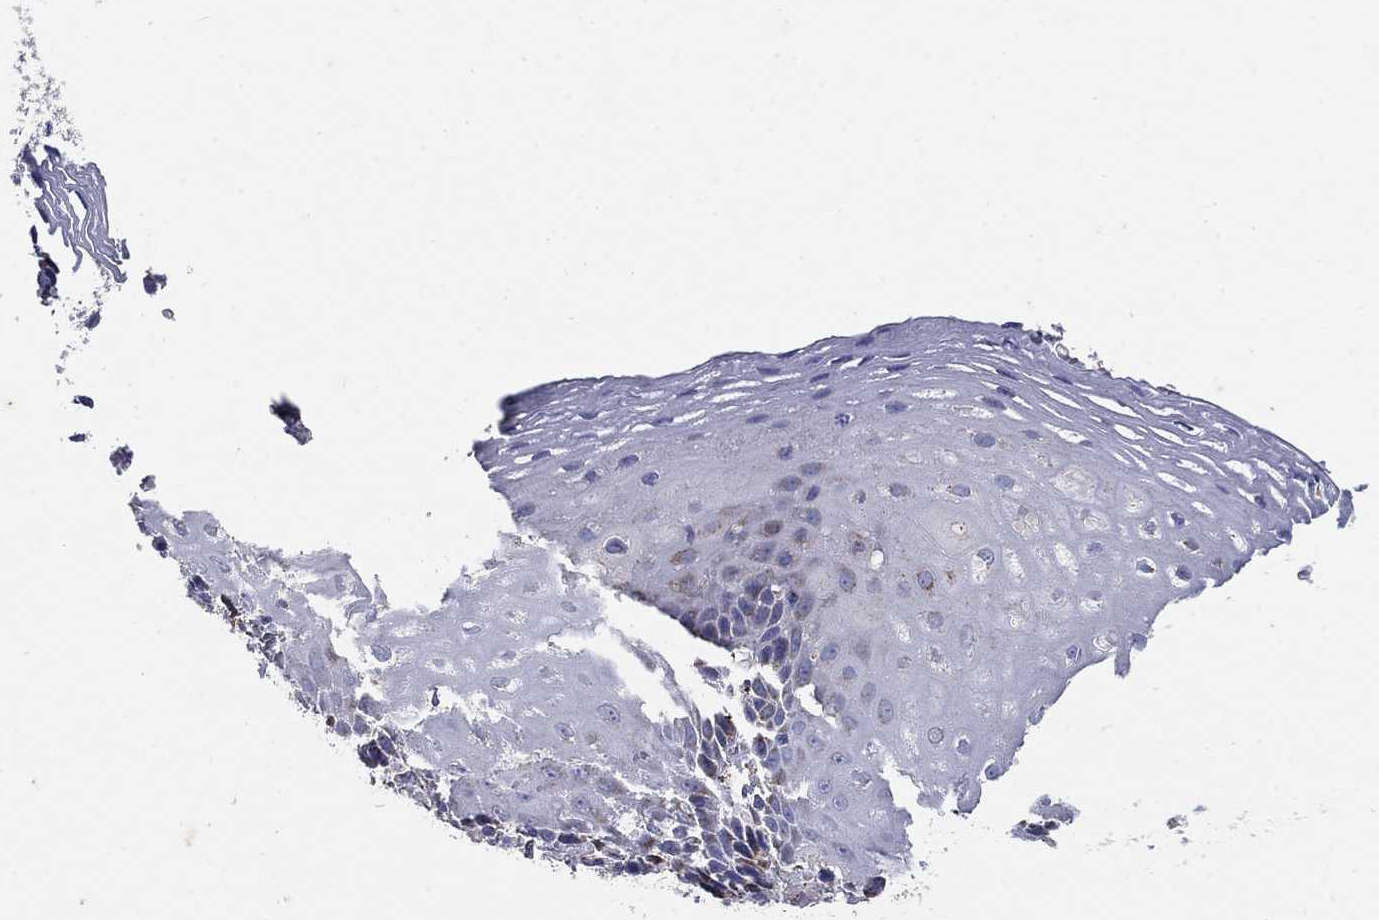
{"staining": {"intensity": "strong", "quantity": "<25%", "location": "cytoplasmic/membranous"}, "tissue": "esophagus", "cell_type": "Squamous epithelial cells", "image_type": "normal", "snomed": [{"axis": "morphology", "description": "Normal tissue, NOS"}, {"axis": "topography", "description": "Esophagus"}], "caption": "A brown stain highlights strong cytoplasmic/membranous positivity of a protein in squamous epithelial cells of benign esophagus.", "gene": "PNPLA2", "patient": {"sex": "male", "age": 76}}